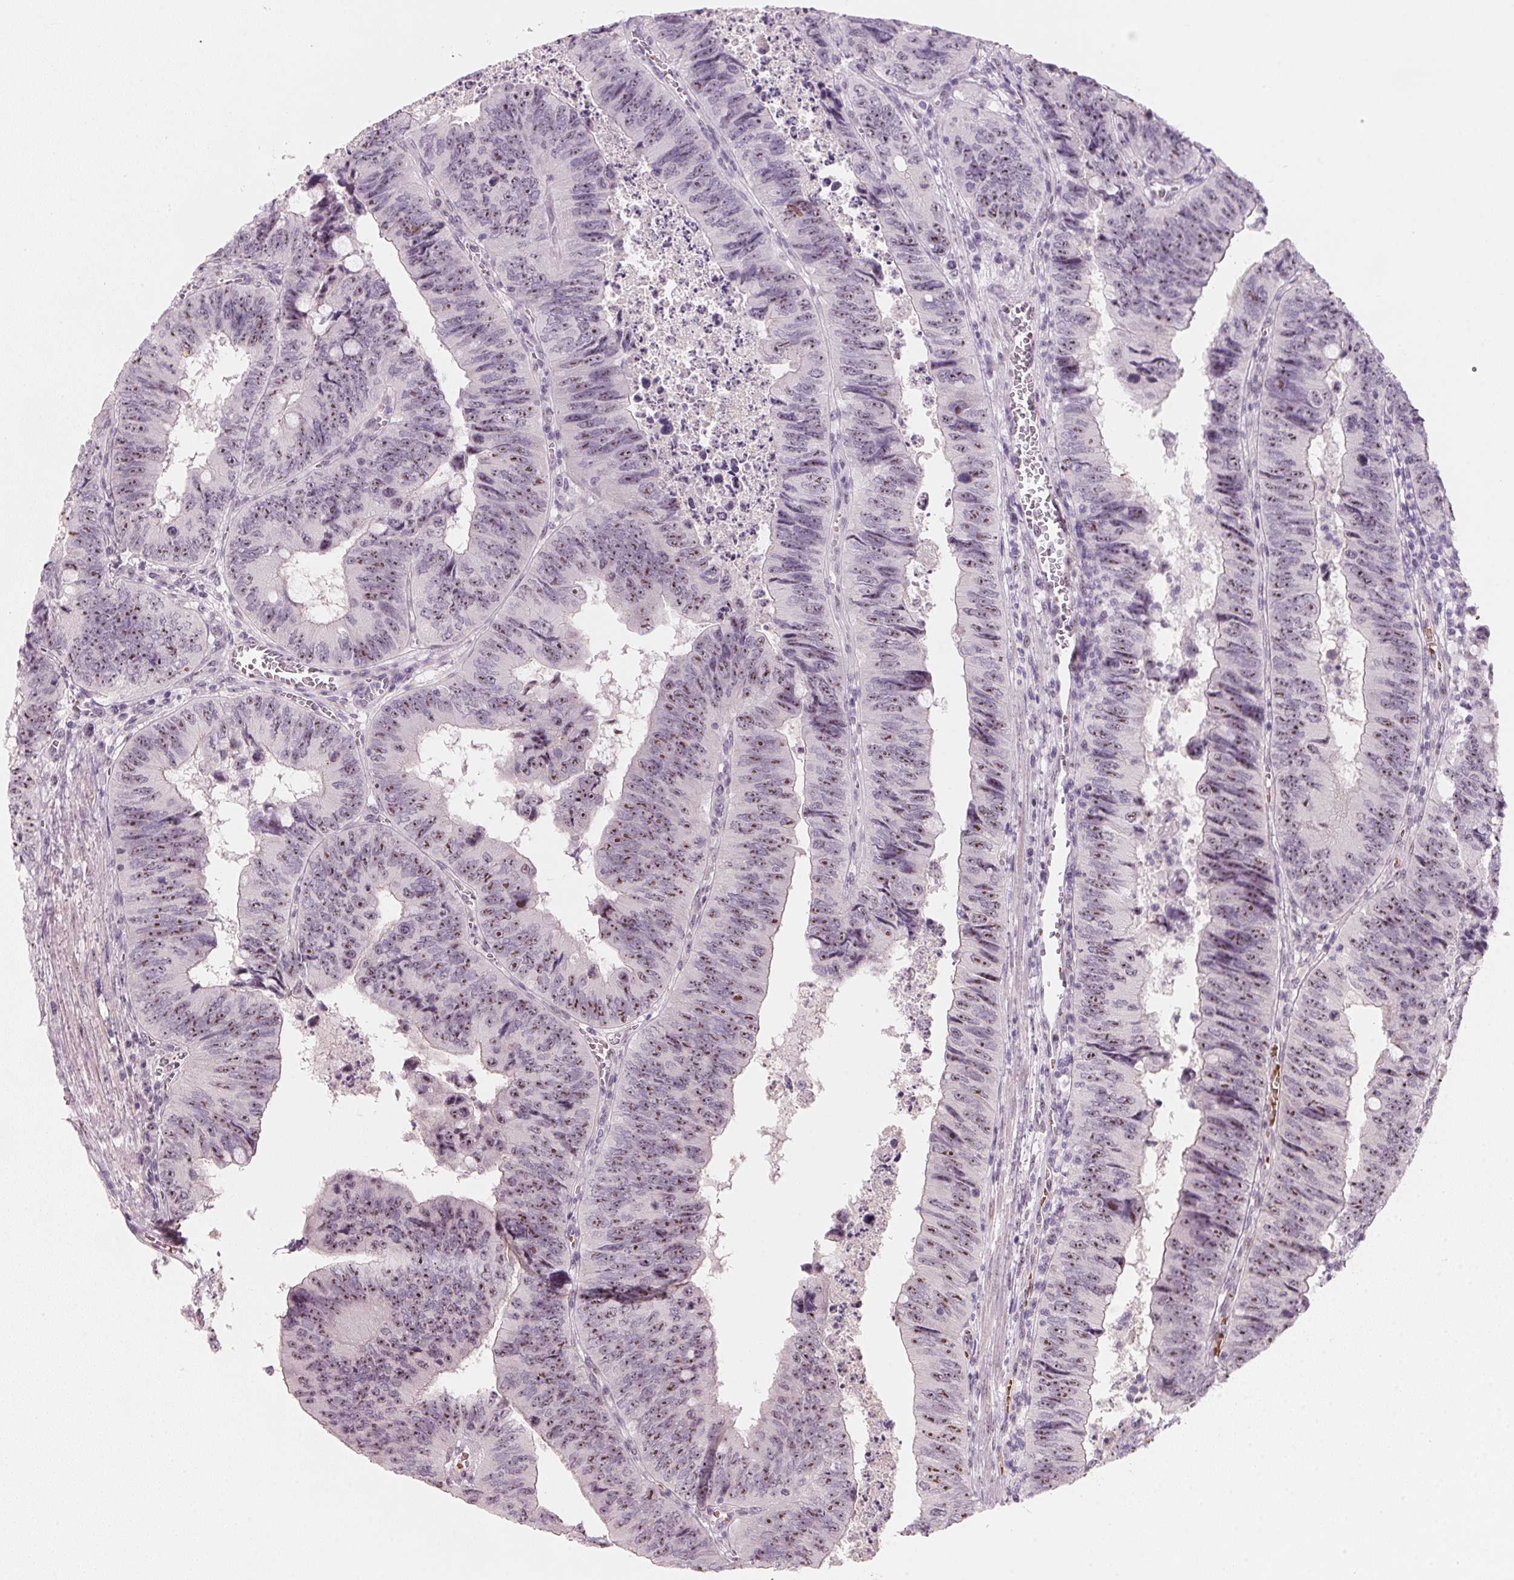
{"staining": {"intensity": "moderate", "quantity": ">75%", "location": "nuclear"}, "tissue": "colorectal cancer", "cell_type": "Tumor cells", "image_type": "cancer", "snomed": [{"axis": "morphology", "description": "Adenocarcinoma, NOS"}, {"axis": "topography", "description": "Colon"}], "caption": "Colorectal cancer (adenocarcinoma) was stained to show a protein in brown. There is medium levels of moderate nuclear expression in approximately >75% of tumor cells.", "gene": "DNTTIP2", "patient": {"sex": "female", "age": 84}}